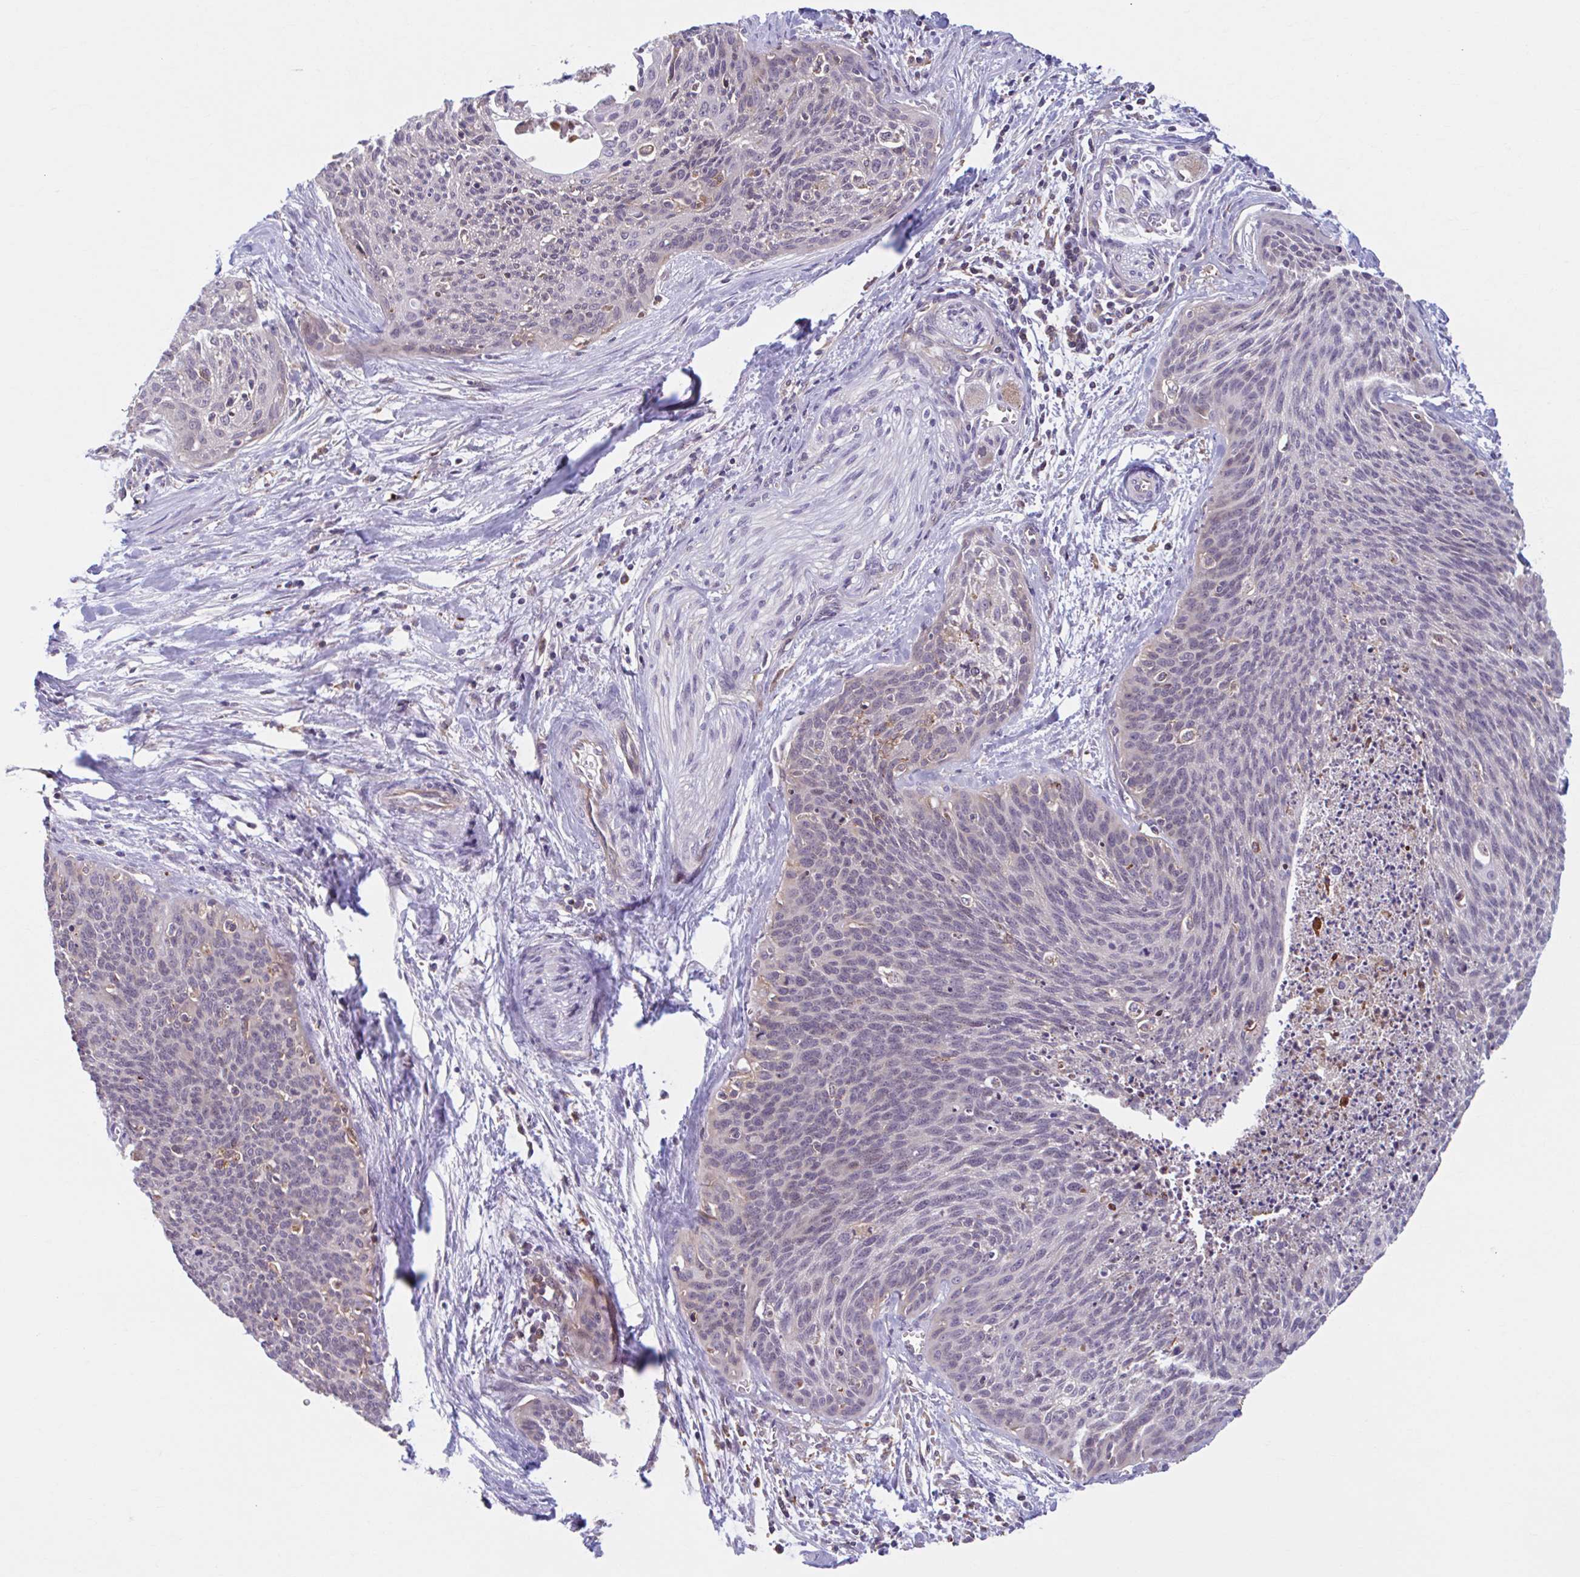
{"staining": {"intensity": "negative", "quantity": "none", "location": "none"}, "tissue": "cervical cancer", "cell_type": "Tumor cells", "image_type": "cancer", "snomed": [{"axis": "morphology", "description": "Squamous cell carcinoma, NOS"}, {"axis": "topography", "description": "Cervix"}], "caption": "Tumor cells are negative for protein expression in human squamous cell carcinoma (cervical).", "gene": "ADAT3", "patient": {"sex": "female", "age": 55}}